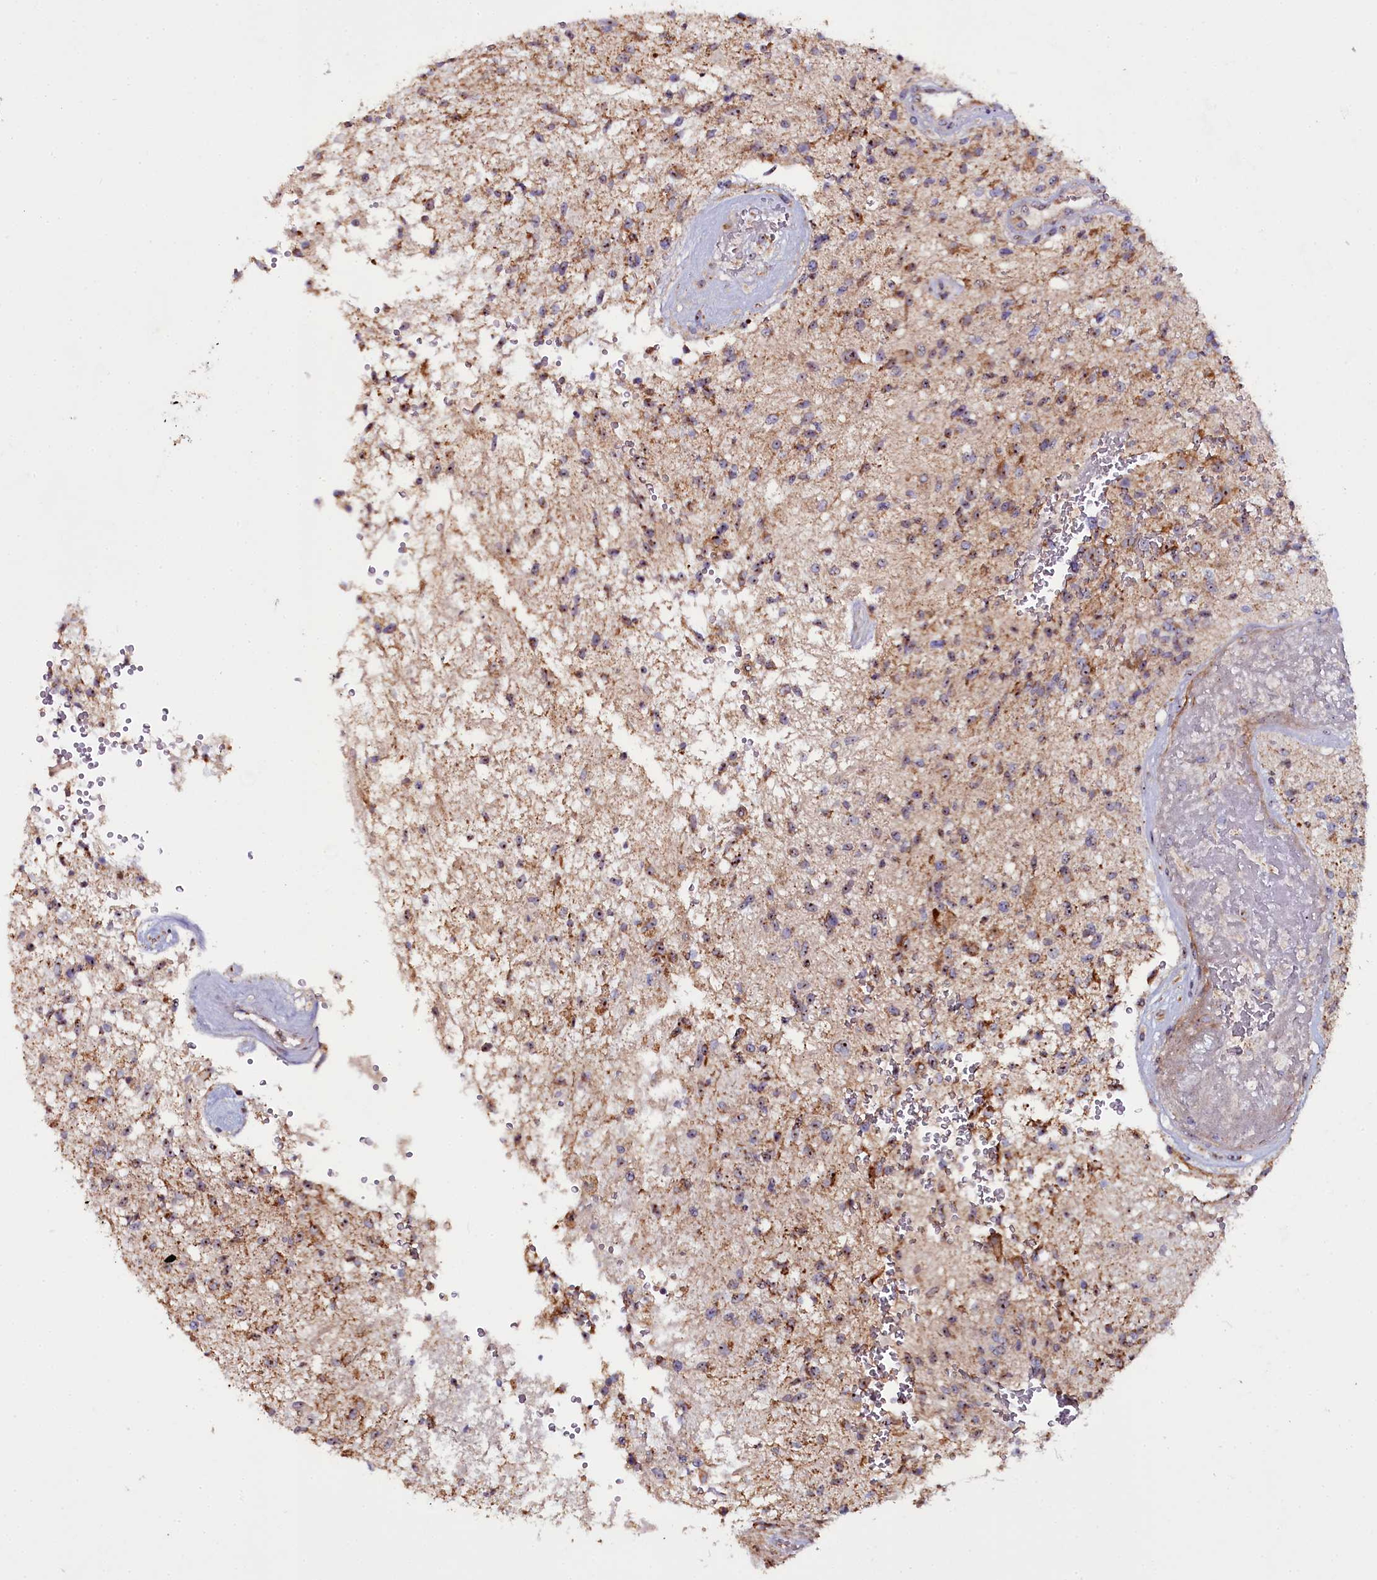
{"staining": {"intensity": "negative", "quantity": "none", "location": "none"}, "tissue": "glioma", "cell_type": "Tumor cells", "image_type": "cancer", "snomed": [{"axis": "morphology", "description": "Glioma, malignant, High grade"}, {"axis": "topography", "description": "Brain"}], "caption": "Glioma was stained to show a protein in brown. There is no significant positivity in tumor cells.", "gene": "NAA80", "patient": {"sex": "male", "age": 56}}